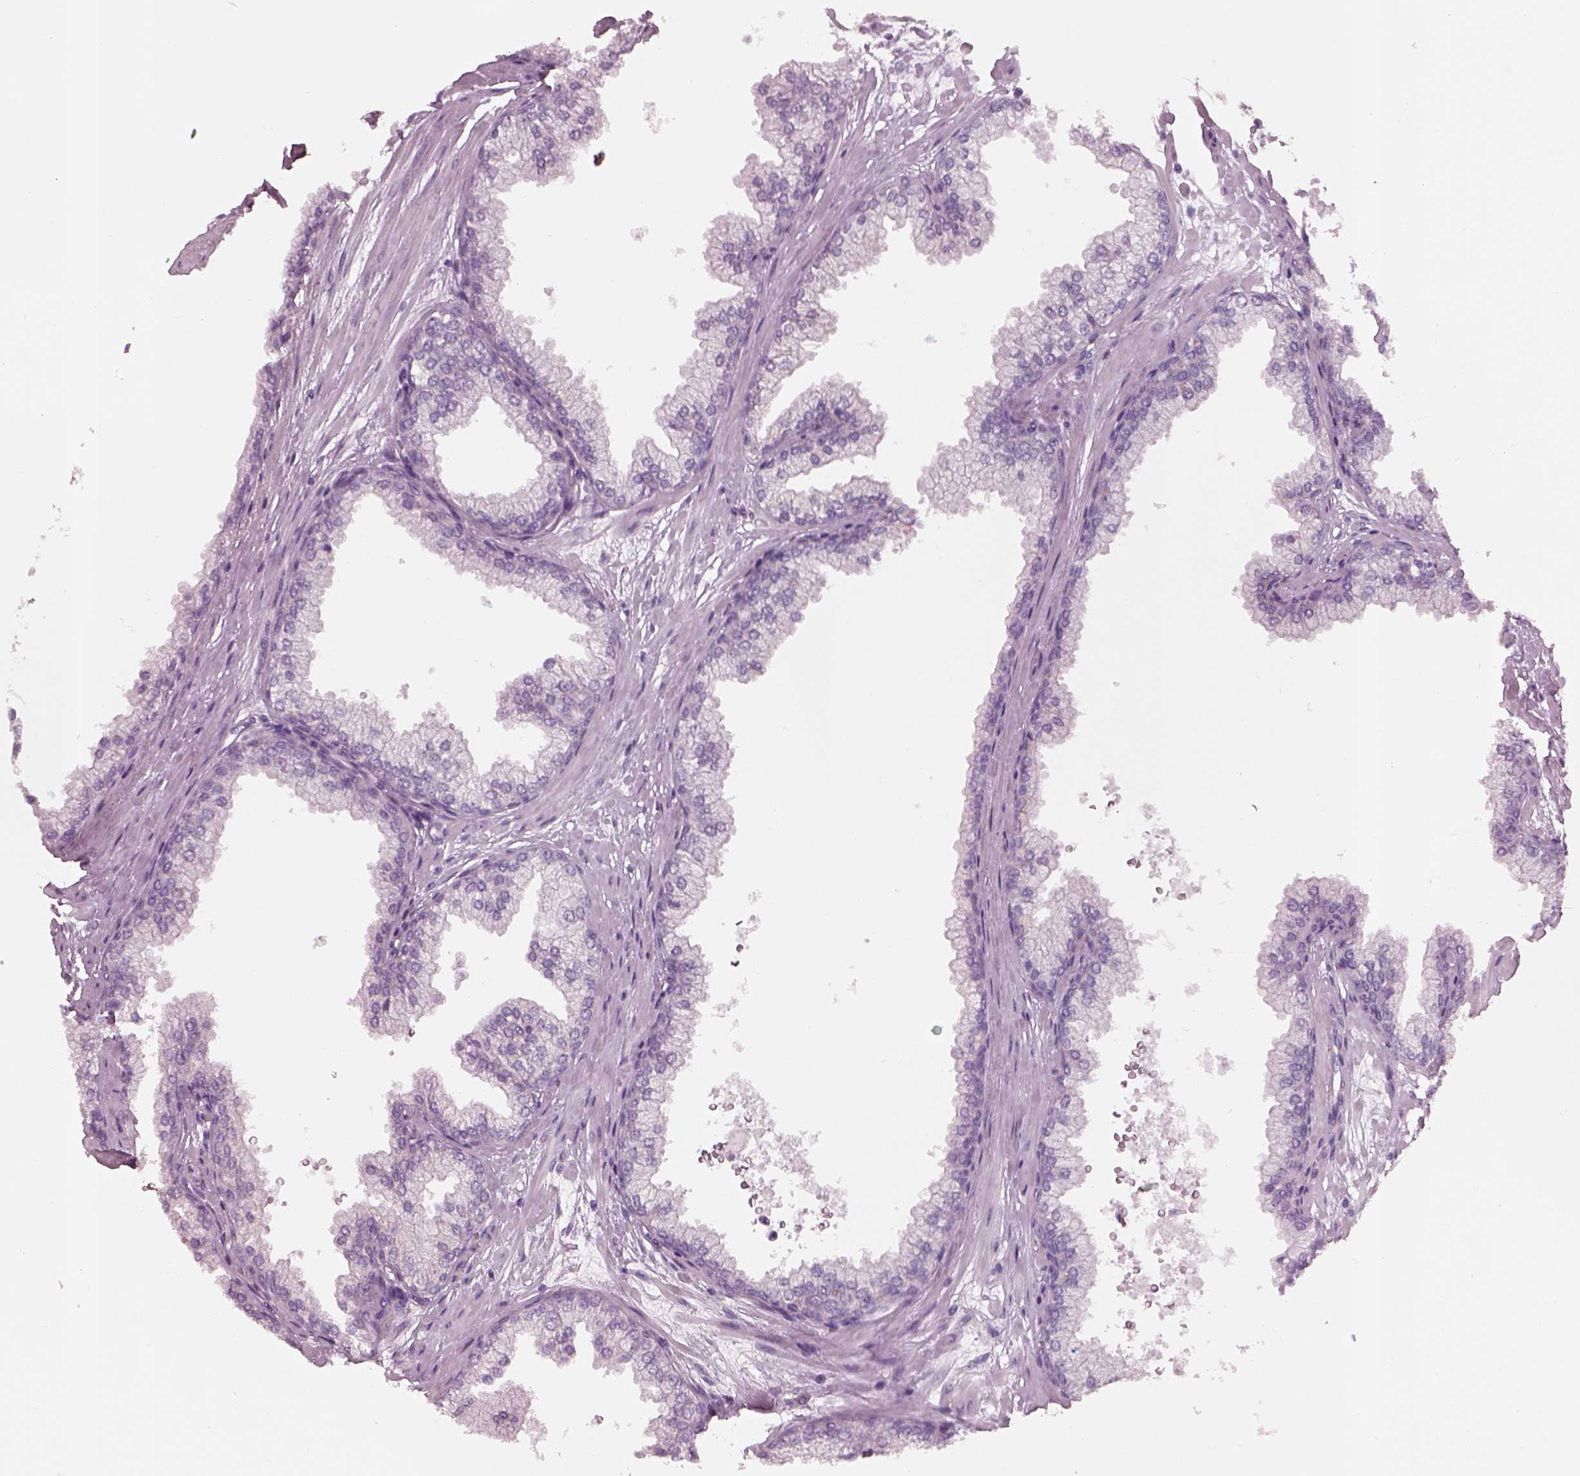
{"staining": {"intensity": "negative", "quantity": "none", "location": "none"}, "tissue": "prostate", "cell_type": "Glandular cells", "image_type": "normal", "snomed": [{"axis": "morphology", "description": "Normal tissue, NOS"}, {"axis": "topography", "description": "Prostate"}, {"axis": "topography", "description": "Peripheral nerve tissue"}], "caption": "The image exhibits no significant positivity in glandular cells of prostate. (Immunohistochemistry (ihc), brightfield microscopy, high magnification).", "gene": "SLC27A2", "patient": {"sex": "male", "age": 61}}